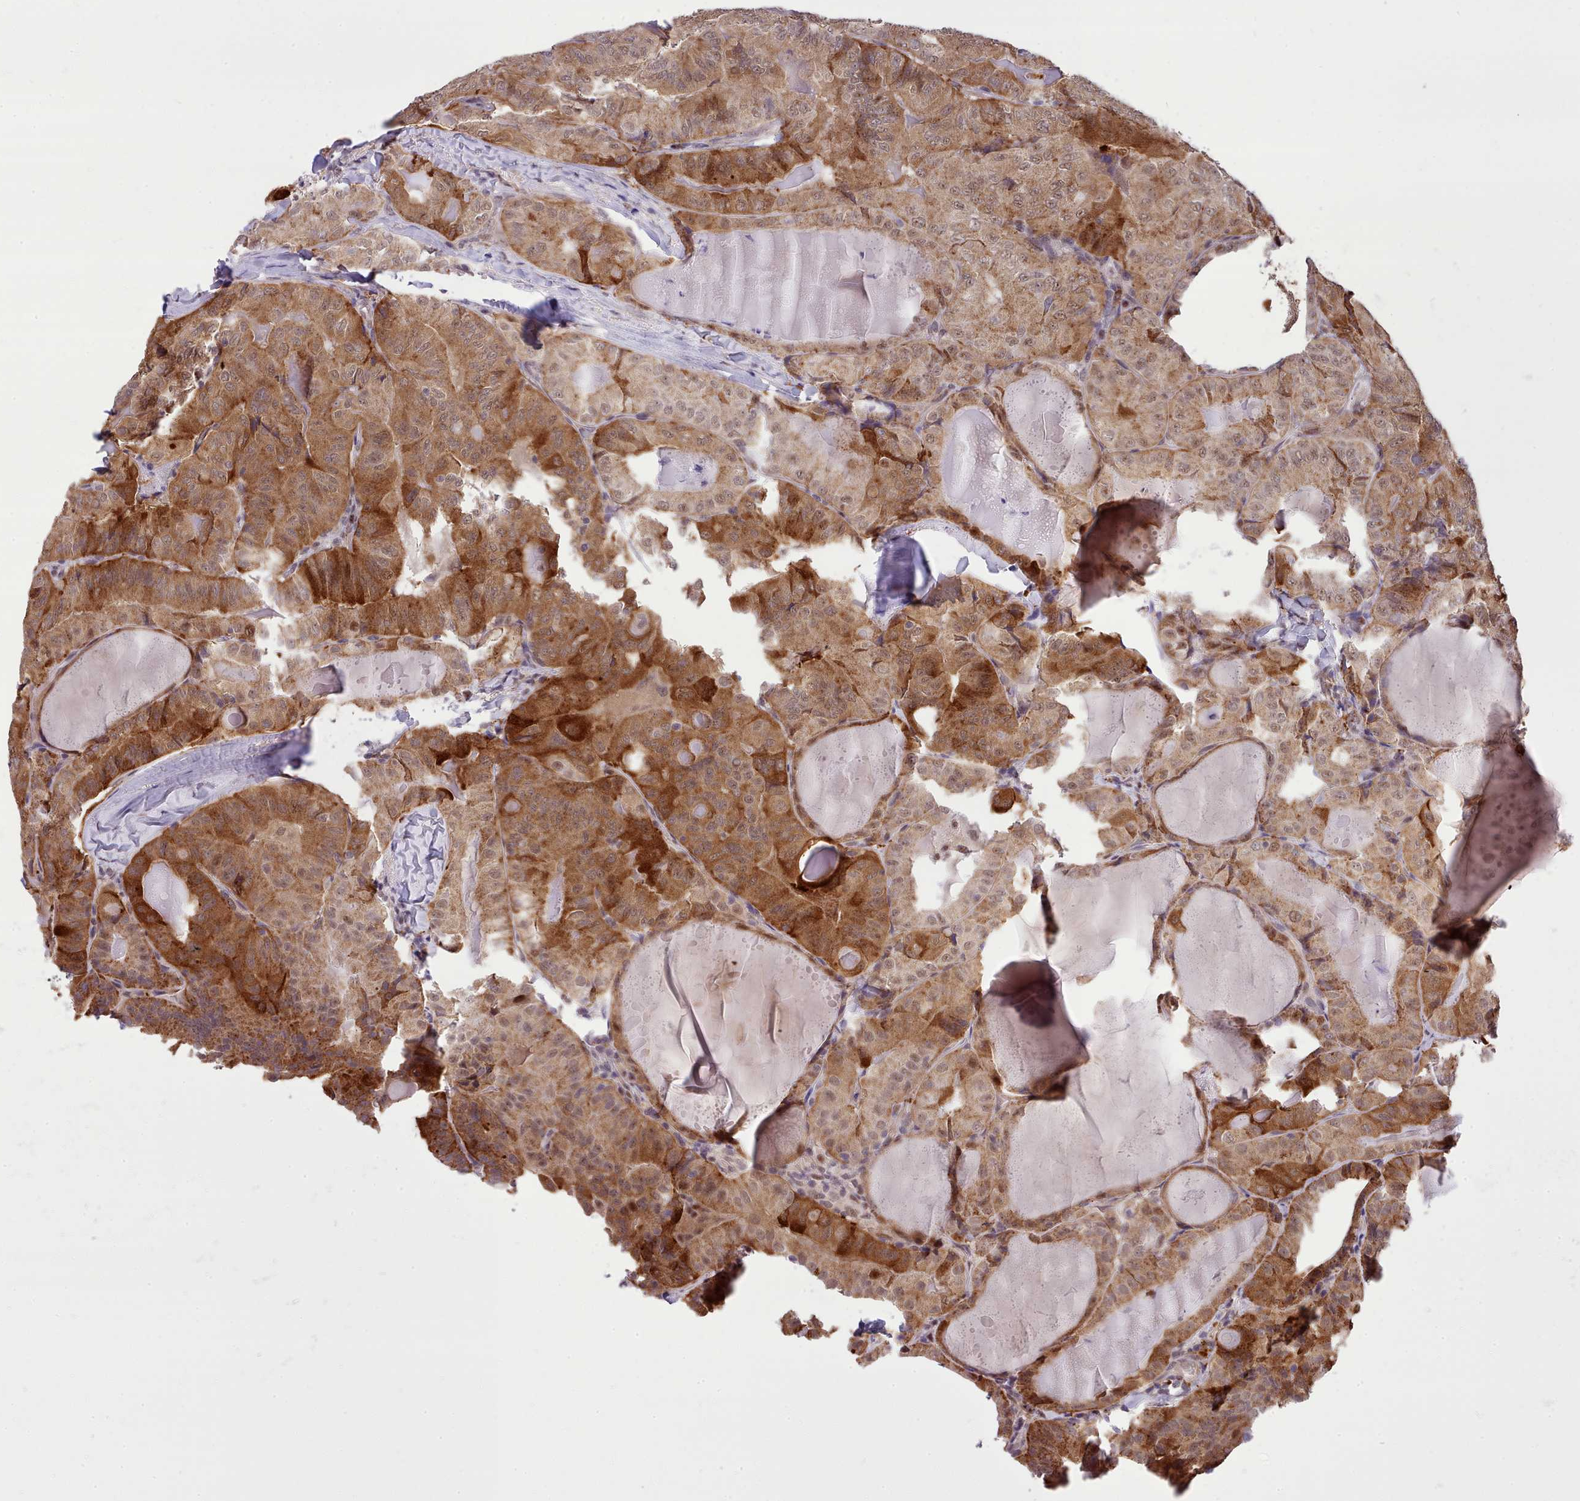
{"staining": {"intensity": "strong", "quantity": ">75%", "location": "cytoplasmic/membranous,nuclear"}, "tissue": "thyroid cancer", "cell_type": "Tumor cells", "image_type": "cancer", "snomed": [{"axis": "morphology", "description": "Papillary adenocarcinoma, NOS"}, {"axis": "topography", "description": "Thyroid gland"}], "caption": "Immunohistochemistry (IHC) histopathology image of neoplastic tissue: human thyroid cancer stained using immunohistochemistry displays high levels of strong protein expression localized specifically in the cytoplasmic/membranous and nuclear of tumor cells, appearing as a cytoplasmic/membranous and nuclear brown color.", "gene": "HOXB7", "patient": {"sex": "female", "age": 68}}